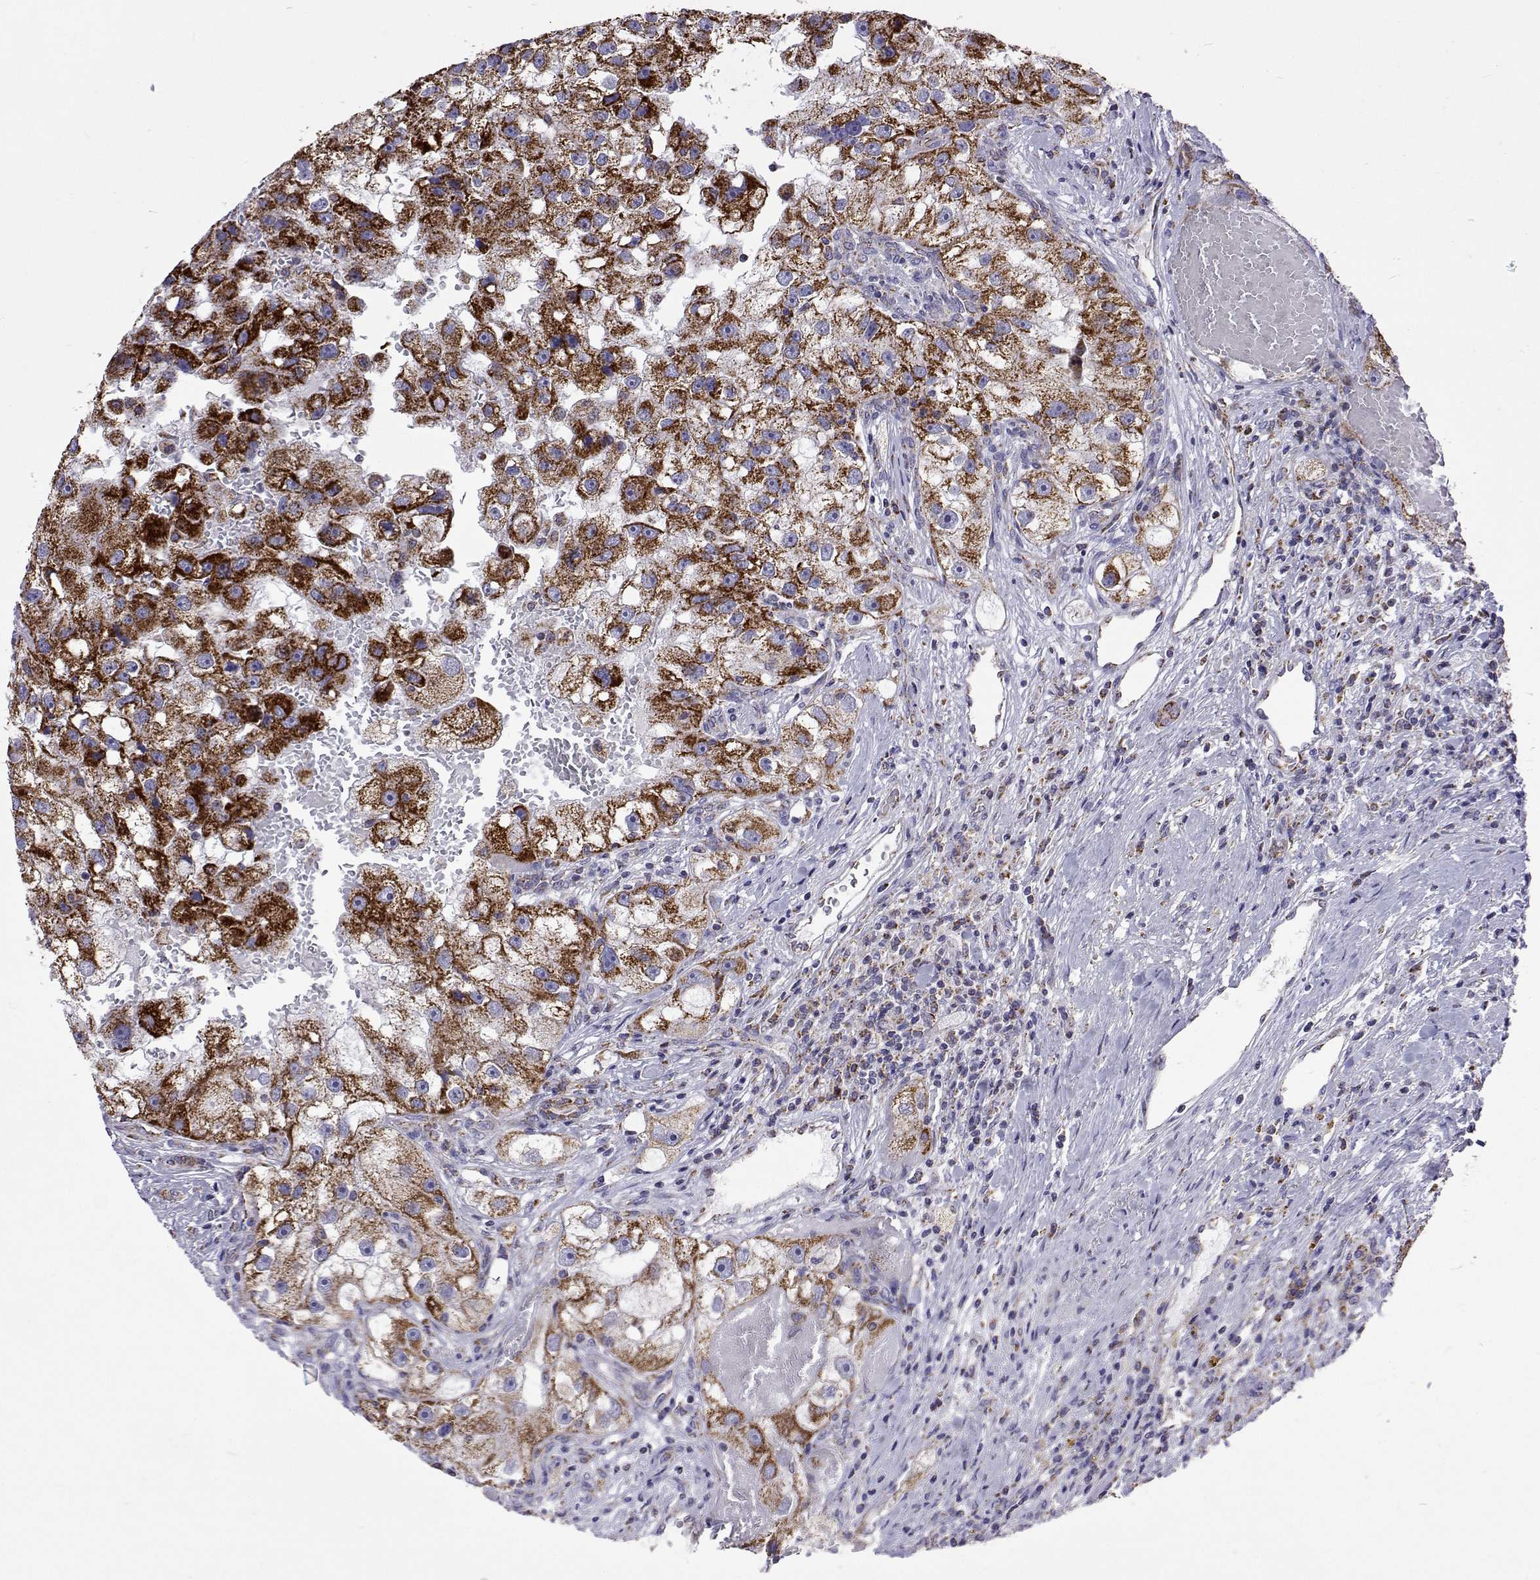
{"staining": {"intensity": "strong", "quantity": "25%-75%", "location": "cytoplasmic/membranous"}, "tissue": "renal cancer", "cell_type": "Tumor cells", "image_type": "cancer", "snomed": [{"axis": "morphology", "description": "Adenocarcinoma, NOS"}, {"axis": "topography", "description": "Kidney"}], "caption": "High-power microscopy captured an immunohistochemistry (IHC) image of renal cancer (adenocarcinoma), revealing strong cytoplasmic/membranous staining in about 25%-75% of tumor cells.", "gene": "MCCC2", "patient": {"sex": "male", "age": 63}}